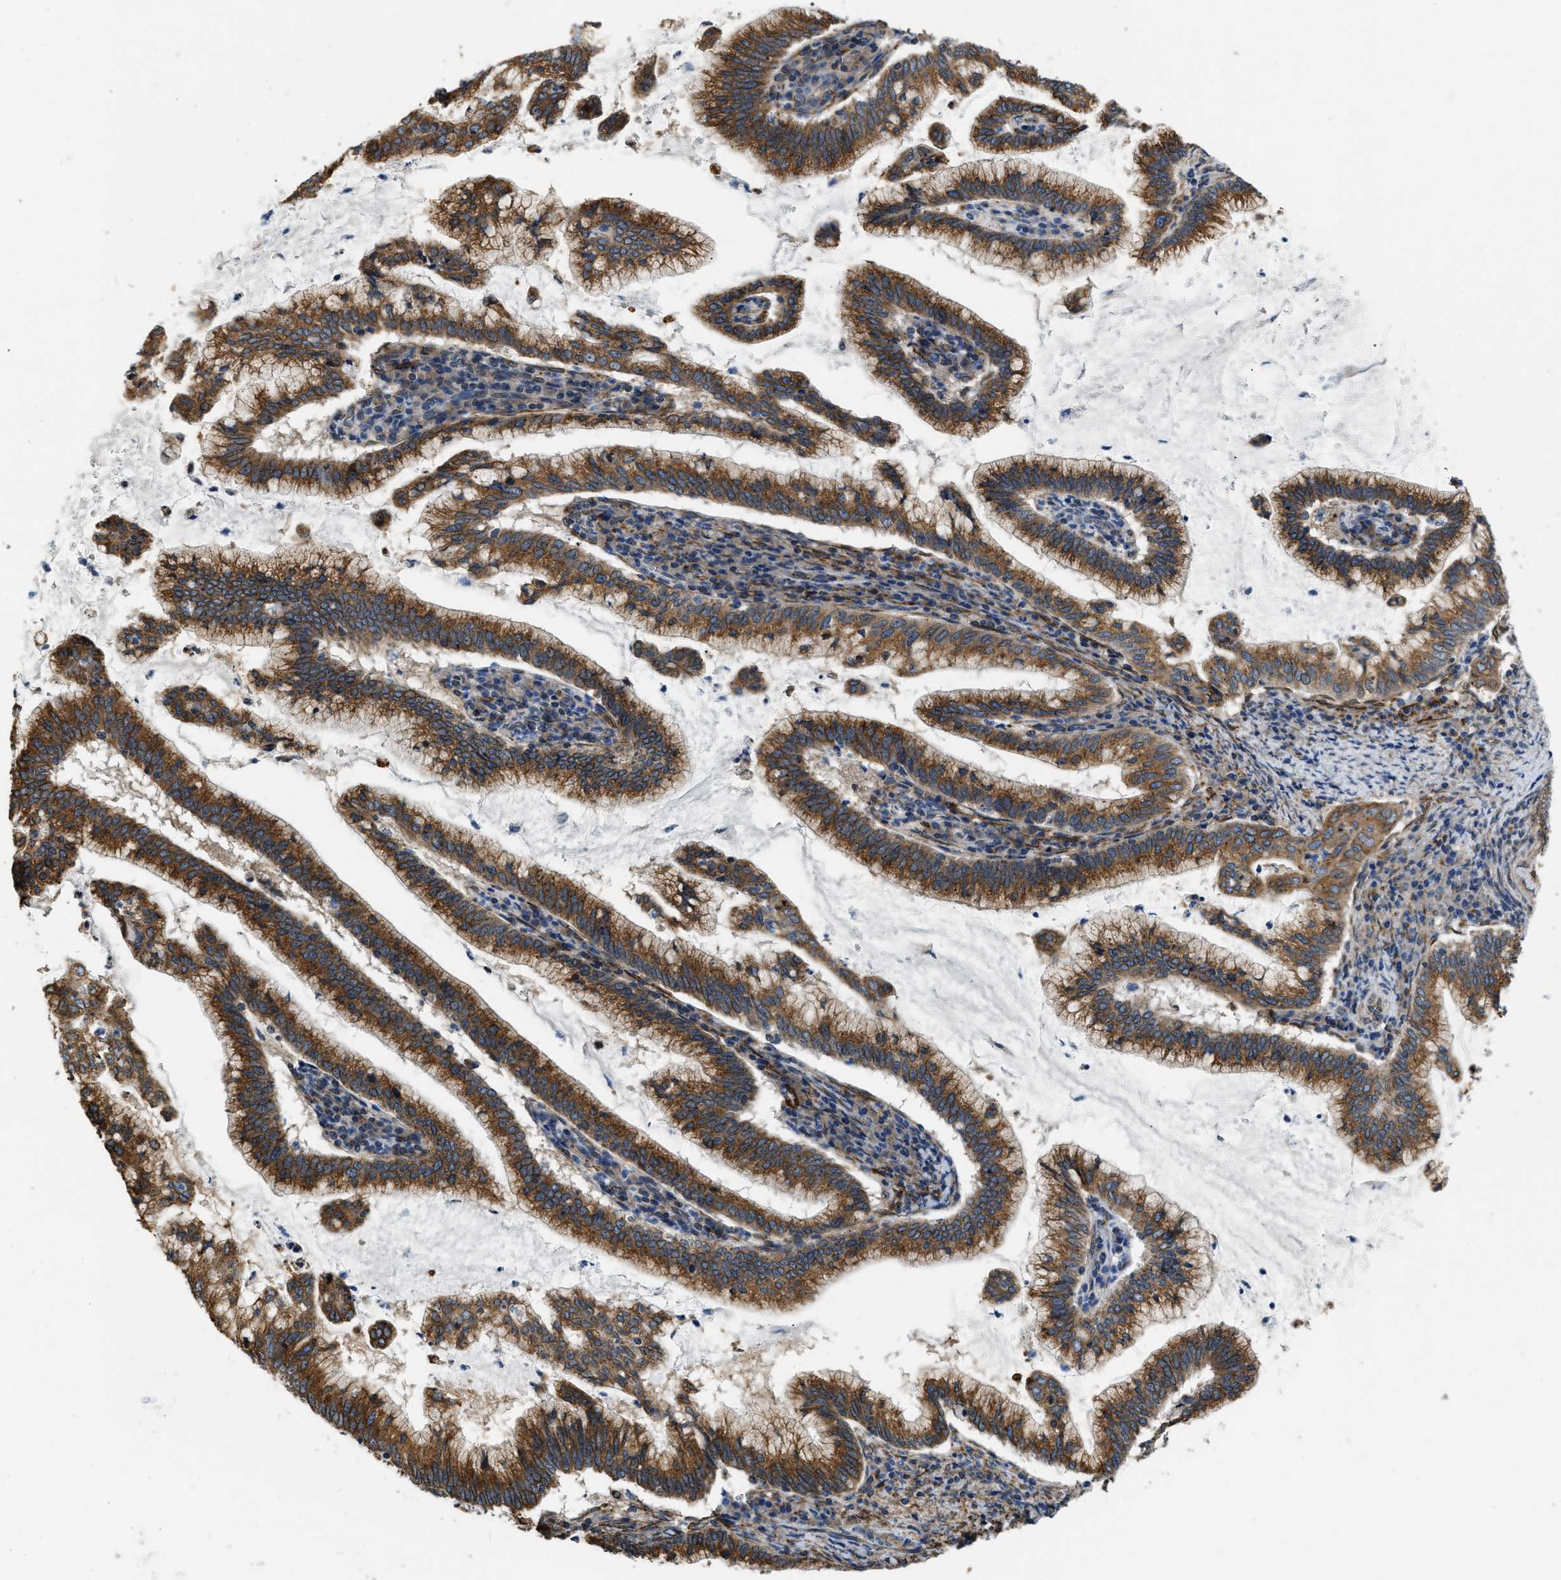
{"staining": {"intensity": "strong", "quantity": ">75%", "location": "cytoplasmic/membranous"}, "tissue": "cervical cancer", "cell_type": "Tumor cells", "image_type": "cancer", "snomed": [{"axis": "morphology", "description": "Adenocarcinoma, NOS"}, {"axis": "topography", "description": "Cervix"}], "caption": "Brown immunohistochemical staining in human cervical adenocarcinoma exhibits strong cytoplasmic/membranous expression in approximately >75% of tumor cells. (DAB (3,3'-diaminobenzidine) IHC, brown staining for protein, blue staining for nuclei).", "gene": "ARL6IP5", "patient": {"sex": "female", "age": 36}}